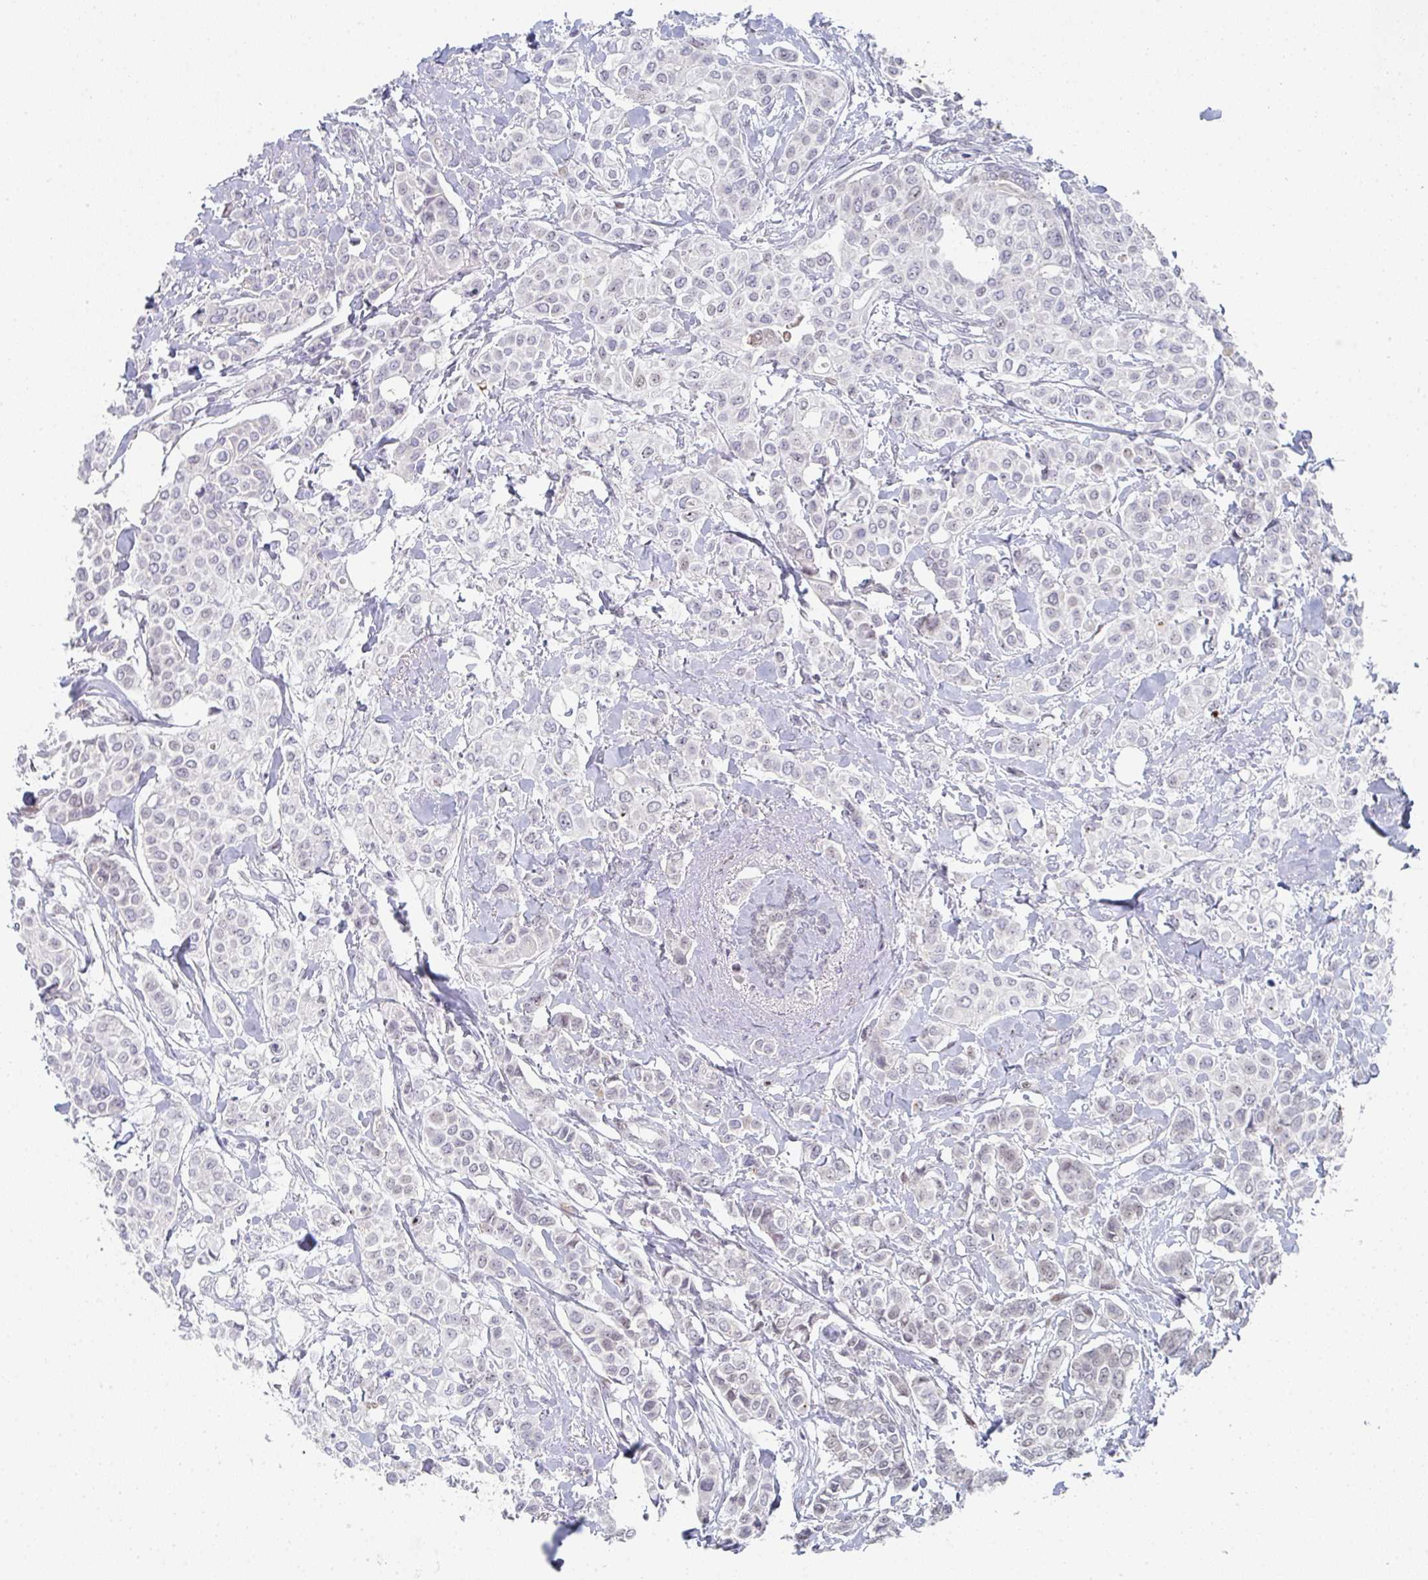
{"staining": {"intensity": "negative", "quantity": "none", "location": "none"}, "tissue": "breast cancer", "cell_type": "Tumor cells", "image_type": "cancer", "snomed": [{"axis": "morphology", "description": "Lobular carcinoma"}, {"axis": "topography", "description": "Breast"}], "caption": "Image shows no protein positivity in tumor cells of breast cancer (lobular carcinoma) tissue.", "gene": "POU2AF2", "patient": {"sex": "female", "age": 51}}